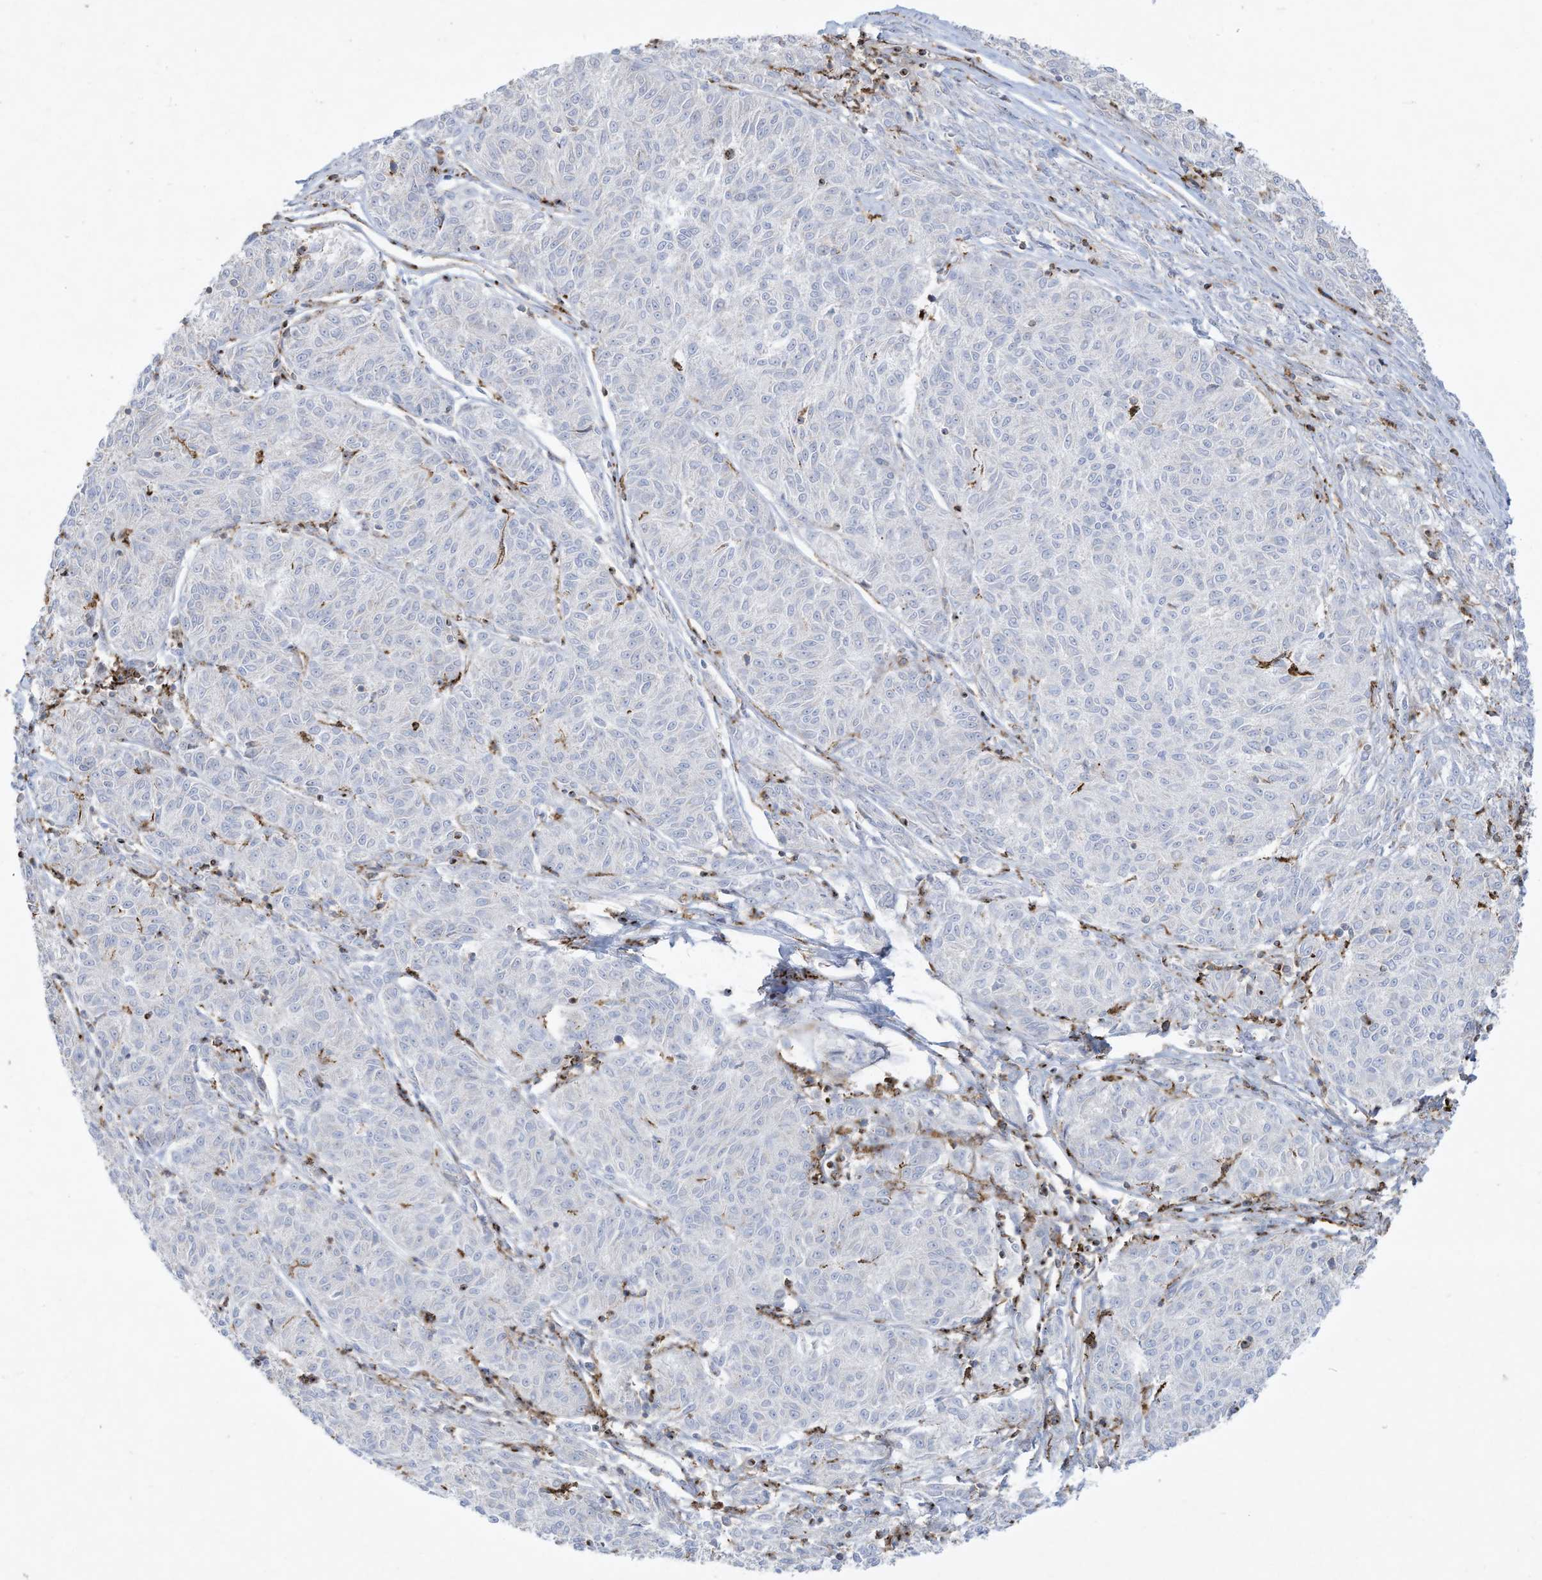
{"staining": {"intensity": "negative", "quantity": "none", "location": "none"}, "tissue": "melanoma", "cell_type": "Tumor cells", "image_type": "cancer", "snomed": [{"axis": "morphology", "description": "Malignant melanoma, NOS"}, {"axis": "topography", "description": "Skin"}], "caption": "Protein analysis of malignant melanoma exhibits no significant positivity in tumor cells.", "gene": "THNSL2", "patient": {"sex": "female", "age": 72}}